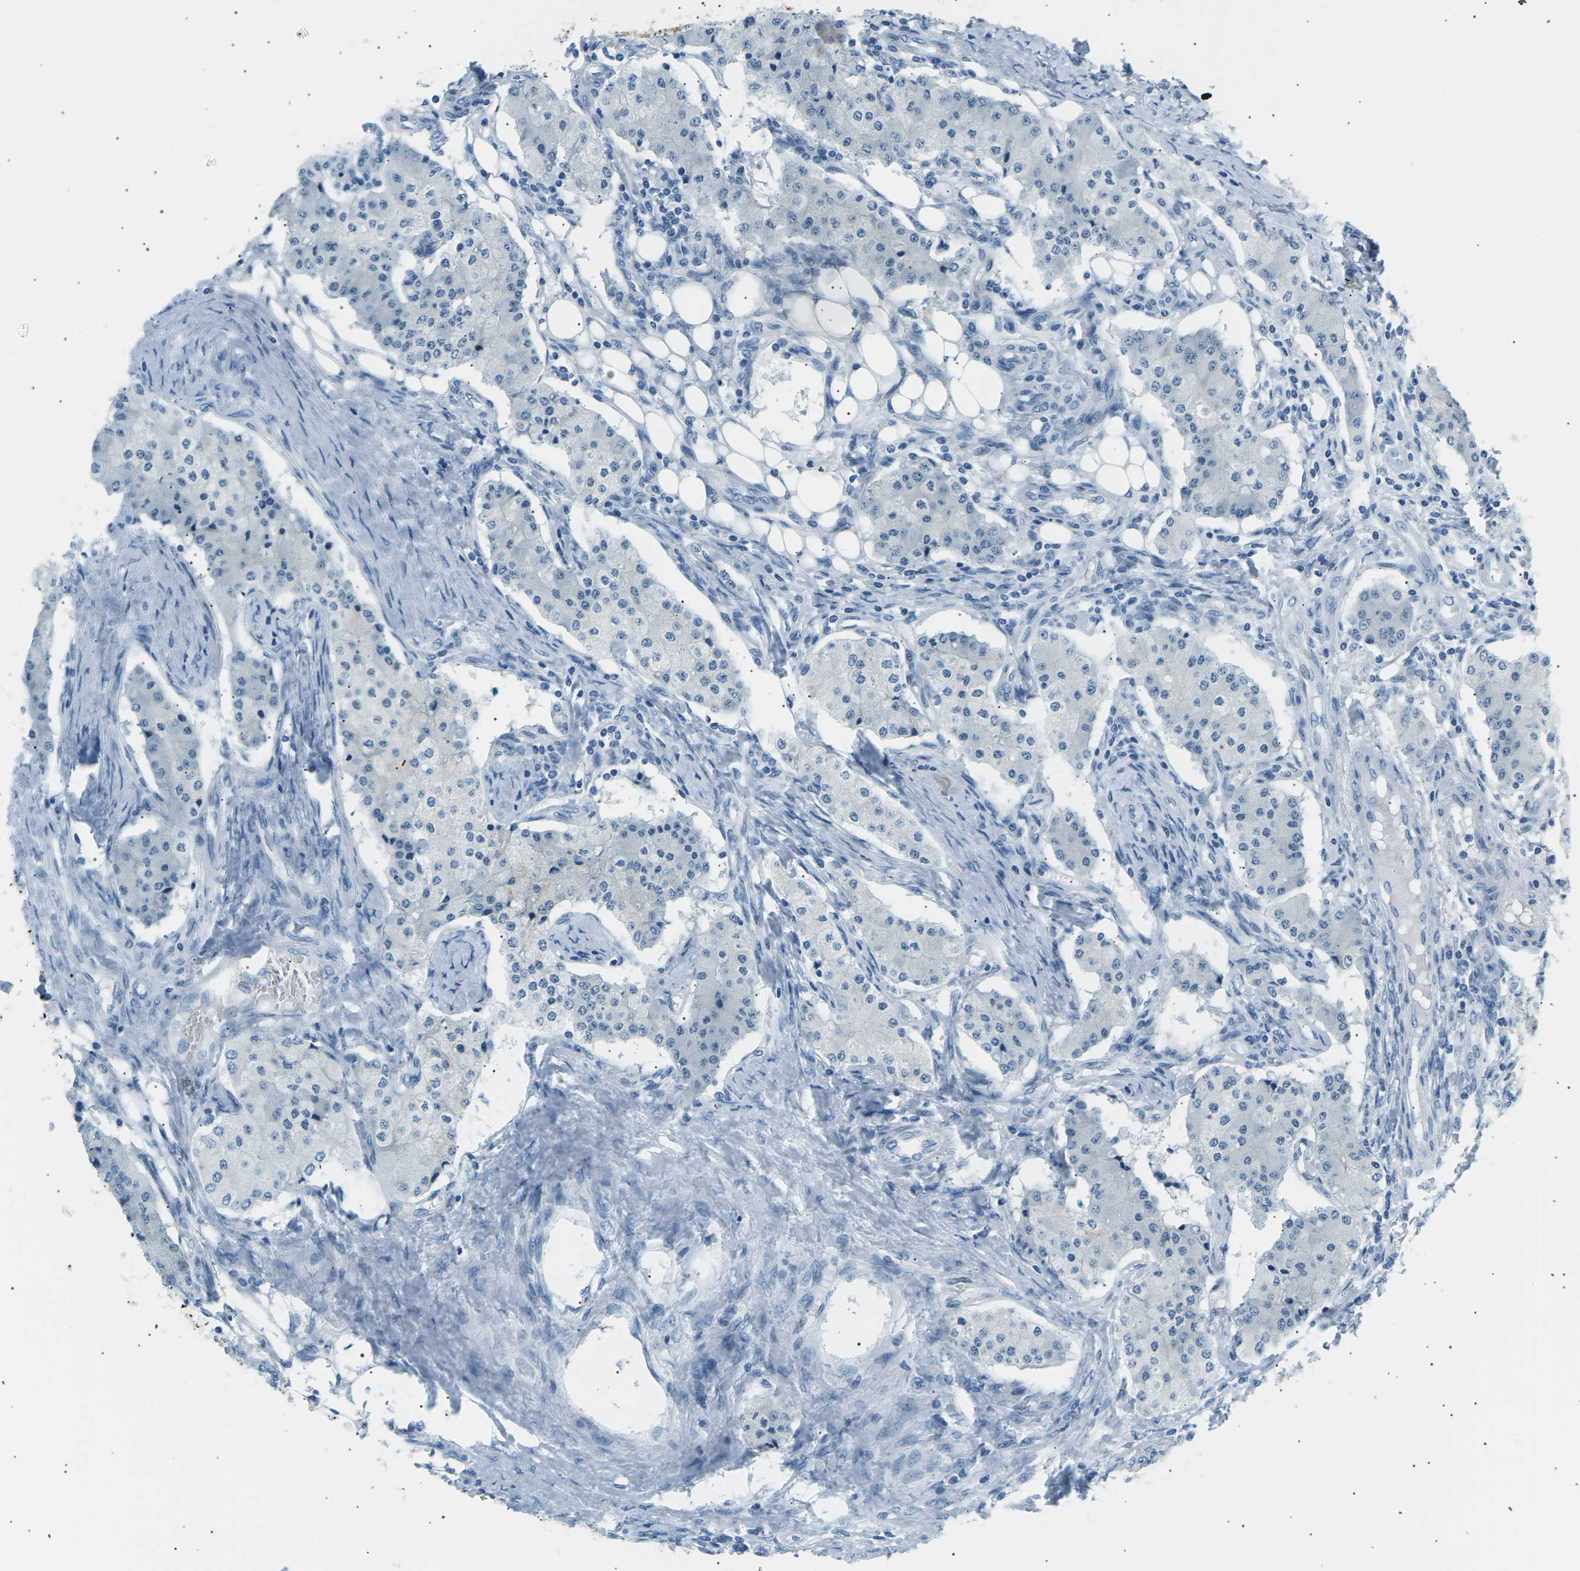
{"staining": {"intensity": "negative", "quantity": "none", "location": "none"}, "tissue": "carcinoid", "cell_type": "Tumor cells", "image_type": "cancer", "snomed": [{"axis": "morphology", "description": "Carcinoid, malignant, NOS"}, {"axis": "topography", "description": "Colon"}], "caption": "Immunohistochemistry histopathology image of neoplastic tissue: carcinoid stained with DAB (3,3'-diaminobenzidine) reveals no significant protein expression in tumor cells.", "gene": "SEPTIN5", "patient": {"sex": "female", "age": 52}}